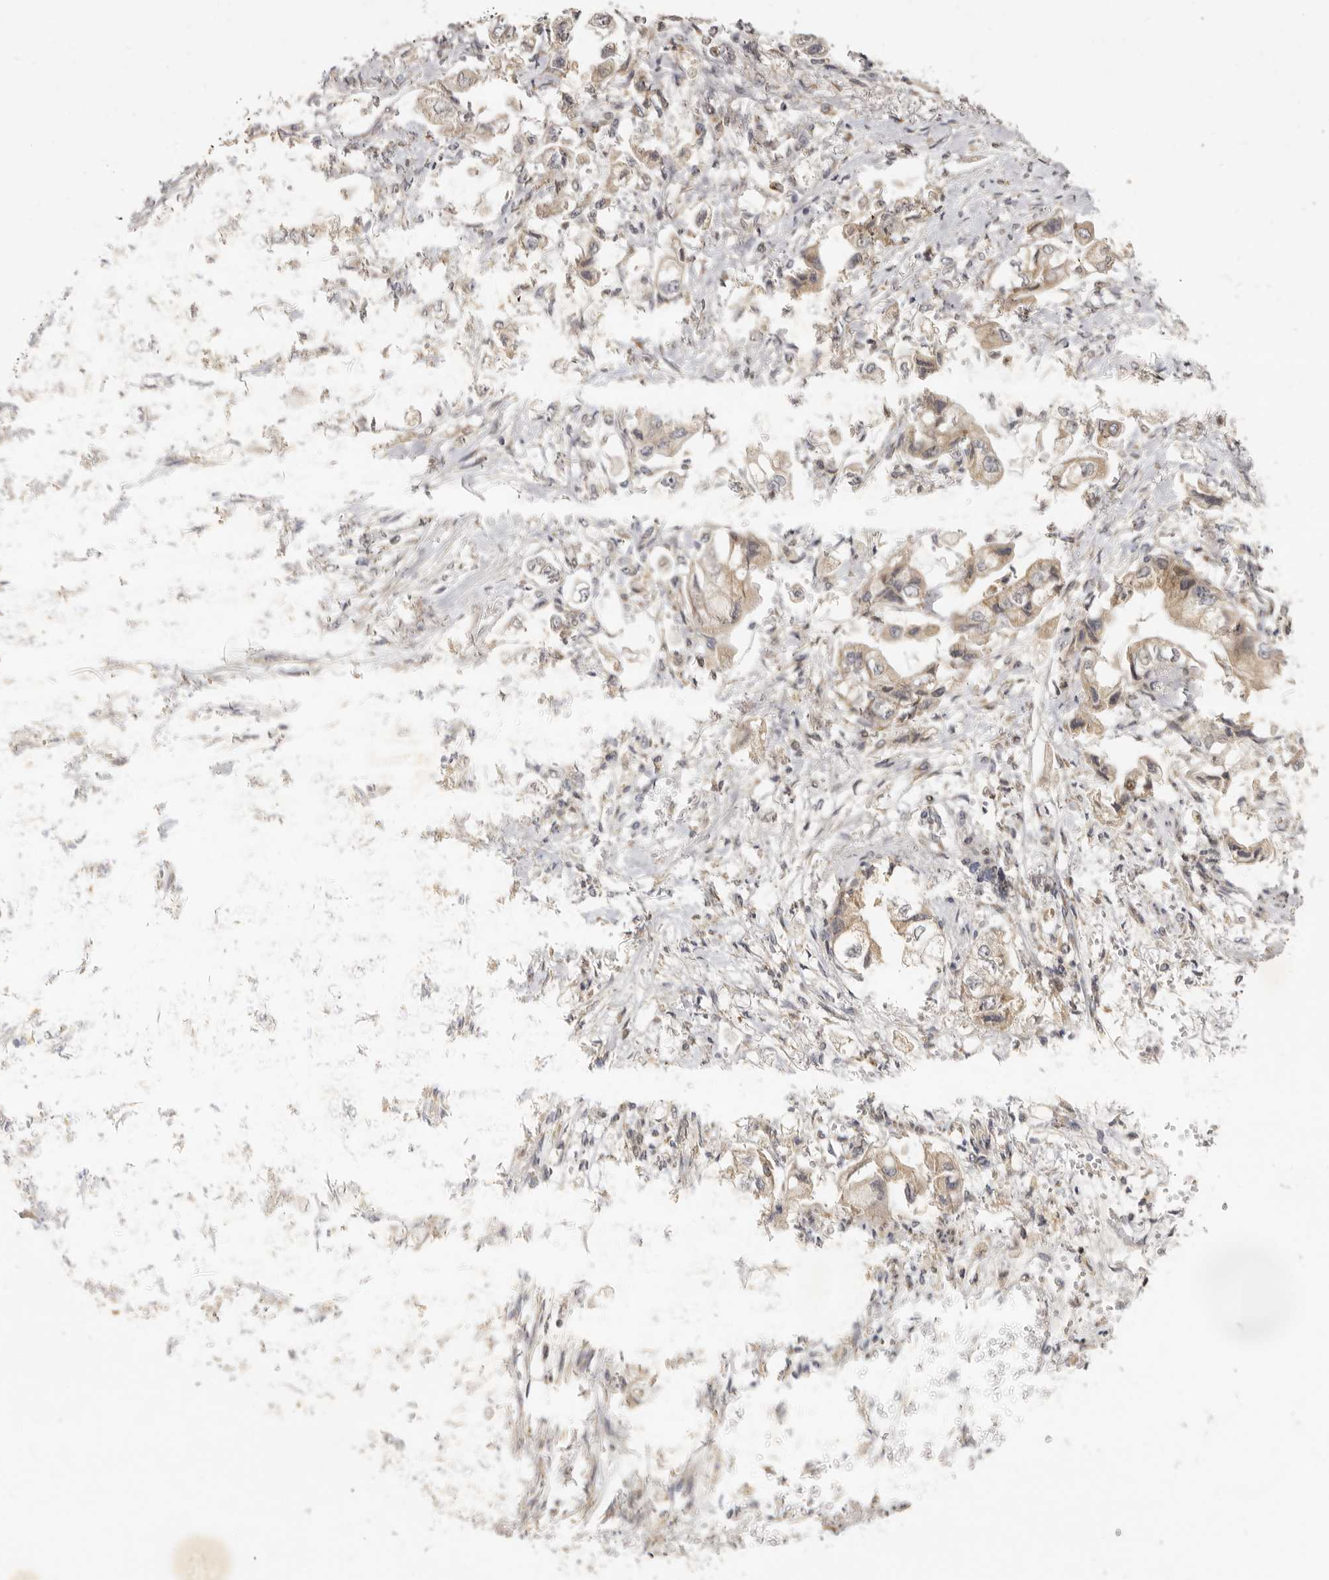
{"staining": {"intensity": "weak", "quantity": ">75%", "location": "cytoplasmic/membranous"}, "tissue": "stomach cancer", "cell_type": "Tumor cells", "image_type": "cancer", "snomed": [{"axis": "morphology", "description": "Adenocarcinoma, NOS"}, {"axis": "topography", "description": "Stomach"}], "caption": "Protein expression analysis of stomach adenocarcinoma shows weak cytoplasmic/membranous positivity in approximately >75% of tumor cells.", "gene": "ZNF326", "patient": {"sex": "male", "age": 62}}